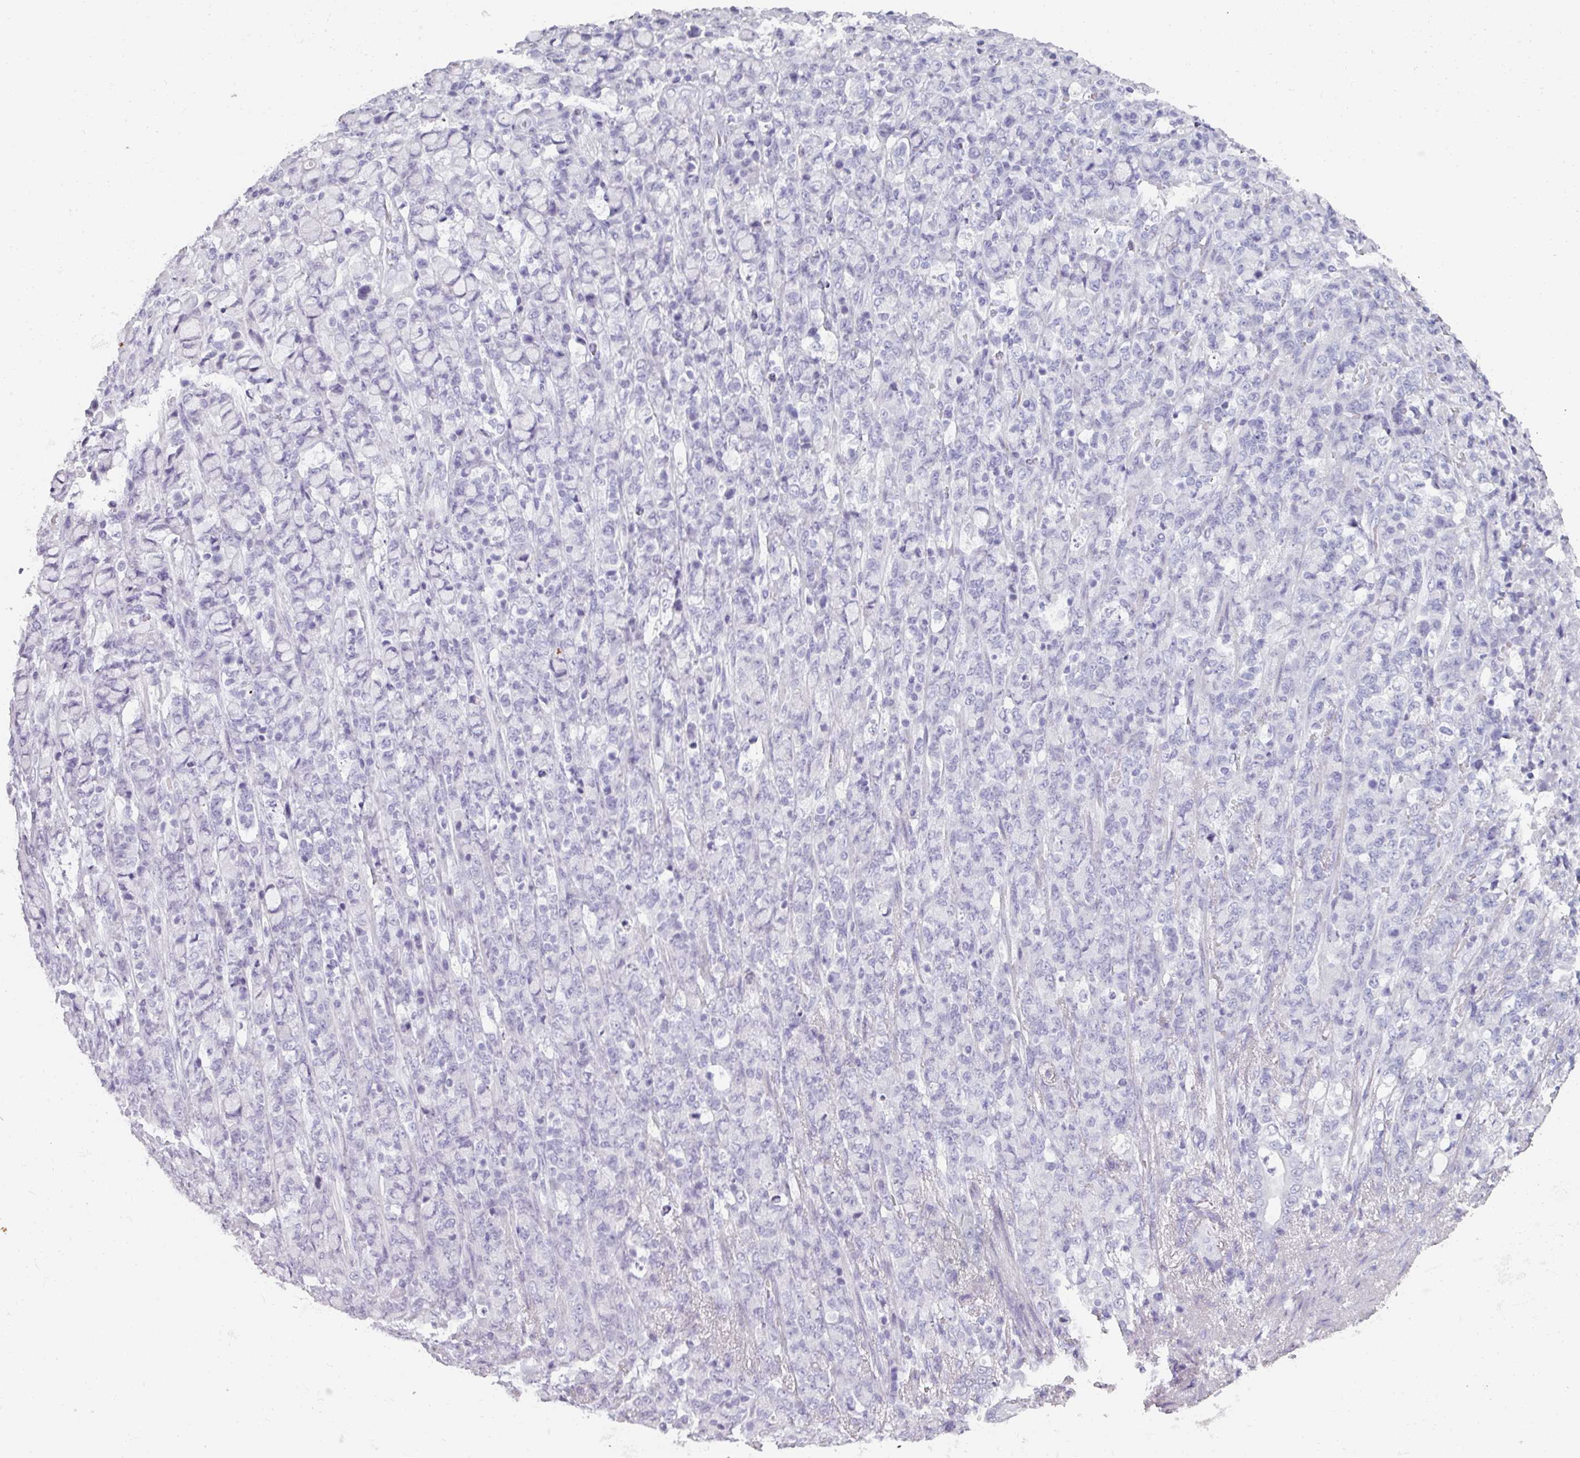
{"staining": {"intensity": "negative", "quantity": "none", "location": "none"}, "tissue": "stomach cancer", "cell_type": "Tumor cells", "image_type": "cancer", "snomed": [{"axis": "morphology", "description": "Normal tissue, NOS"}, {"axis": "morphology", "description": "Adenocarcinoma, NOS"}, {"axis": "topography", "description": "Stomach"}], "caption": "Tumor cells show no significant protein expression in stomach cancer.", "gene": "REG3G", "patient": {"sex": "female", "age": 79}}